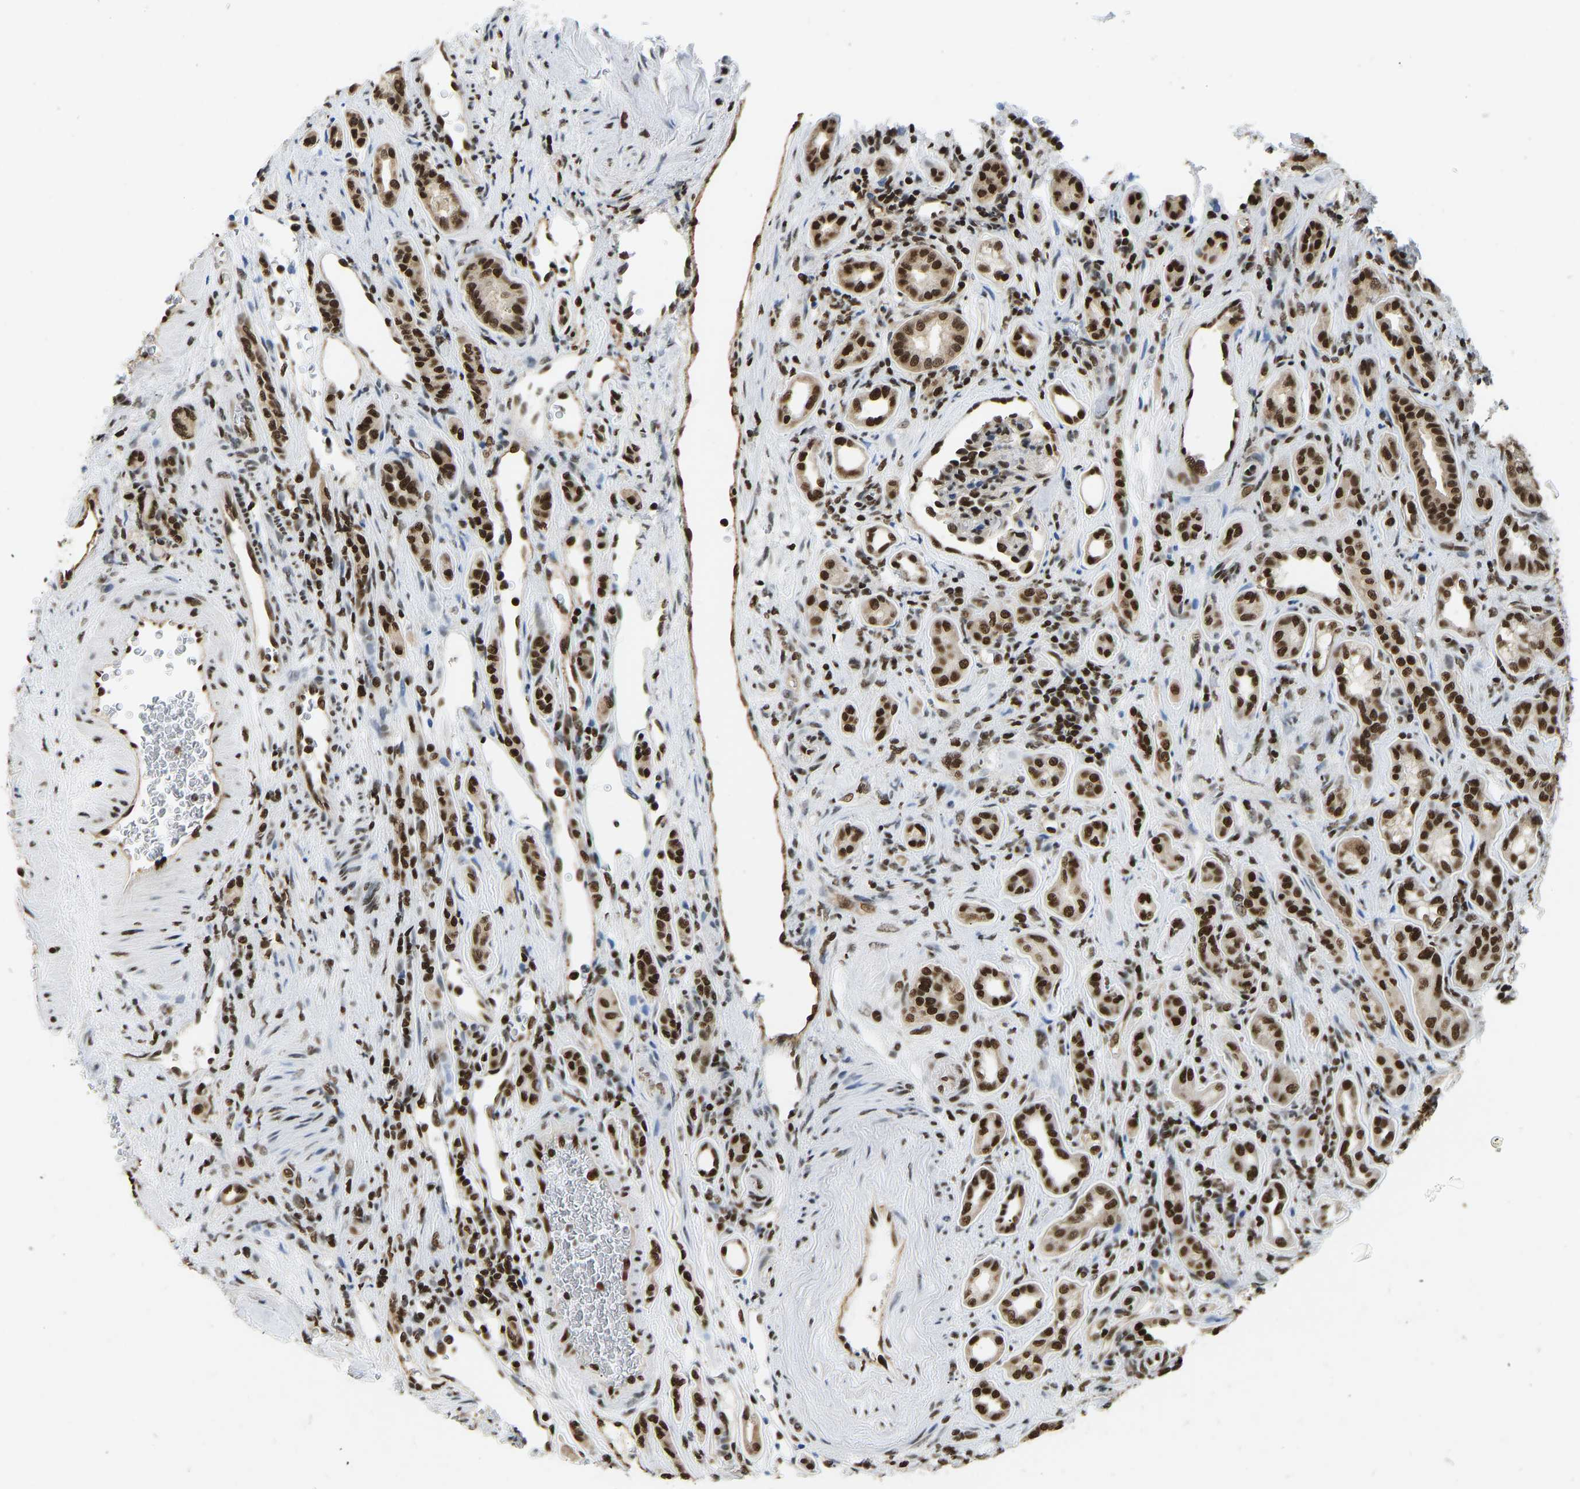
{"staining": {"intensity": "strong", "quantity": ">75%", "location": "nuclear"}, "tissue": "renal cancer", "cell_type": "Tumor cells", "image_type": "cancer", "snomed": [{"axis": "morphology", "description": "Adenocarcinoma, NOS"}, {"axis": "topography", "description": "Kidney"}], "caption": "This is a histology image of immunohistochemistry staining of renal cancer, which shows strong positivity in the nuclear of tumor cells.", "gene": "ZSCAN20", "patient": {"sex": "female", "age": 69}}